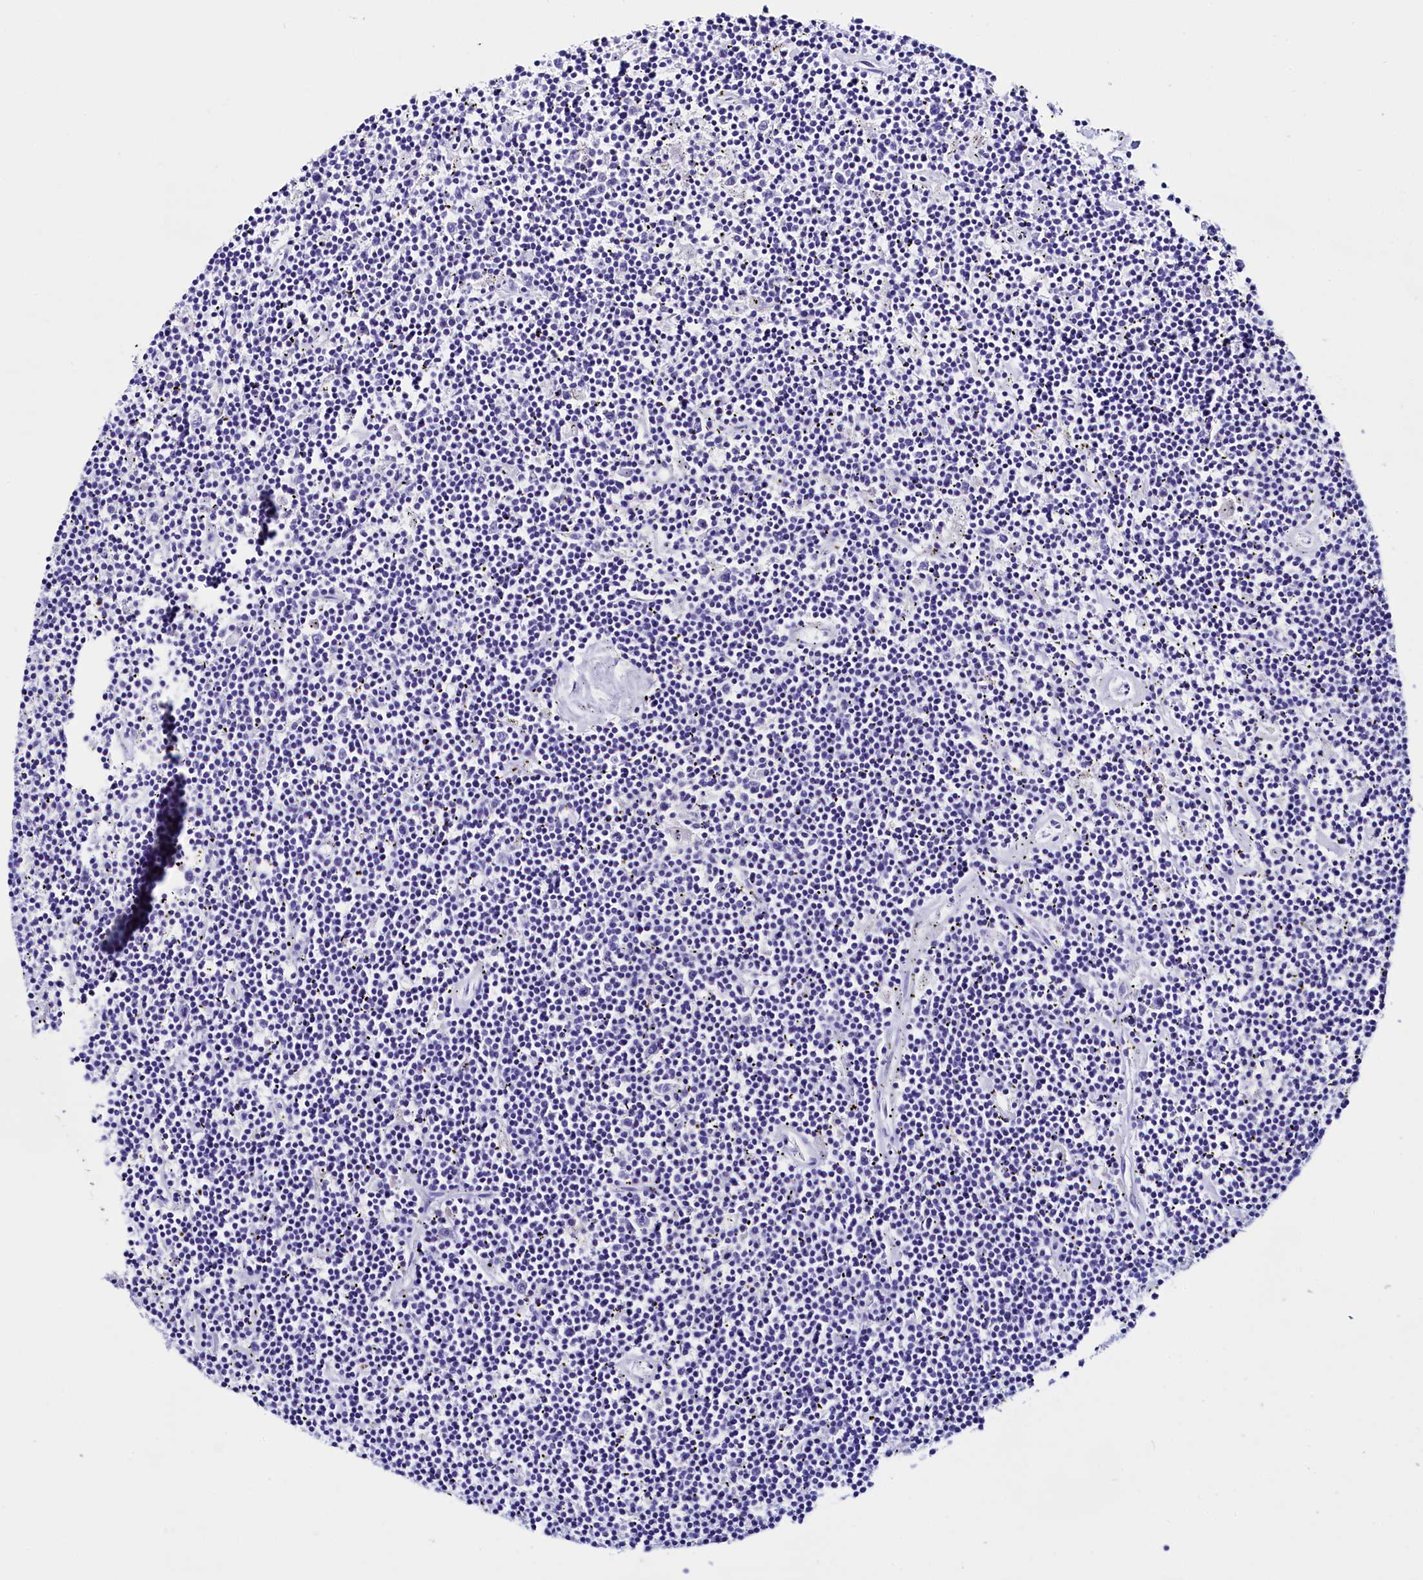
{"staining": {"intensity": "negative", "quantity": "none", "location": "none"}, "tissue": "lymphoma", "cell_type": "Tumor cells", "image_type": "cancer", "snomed": [{"axis": "morphology", "description": "Malignant lymphoma, non-Hodgkin's type, Low grade"}, {"axis": "topography", "description": "Spleen"}], "caption": "Tumor cells show no significant protein positivity in low-grade malignant lymphoma, non-Hodgkin's type.", "gene": "HAND1", "patient": {"sex": "male", "age": 76}}